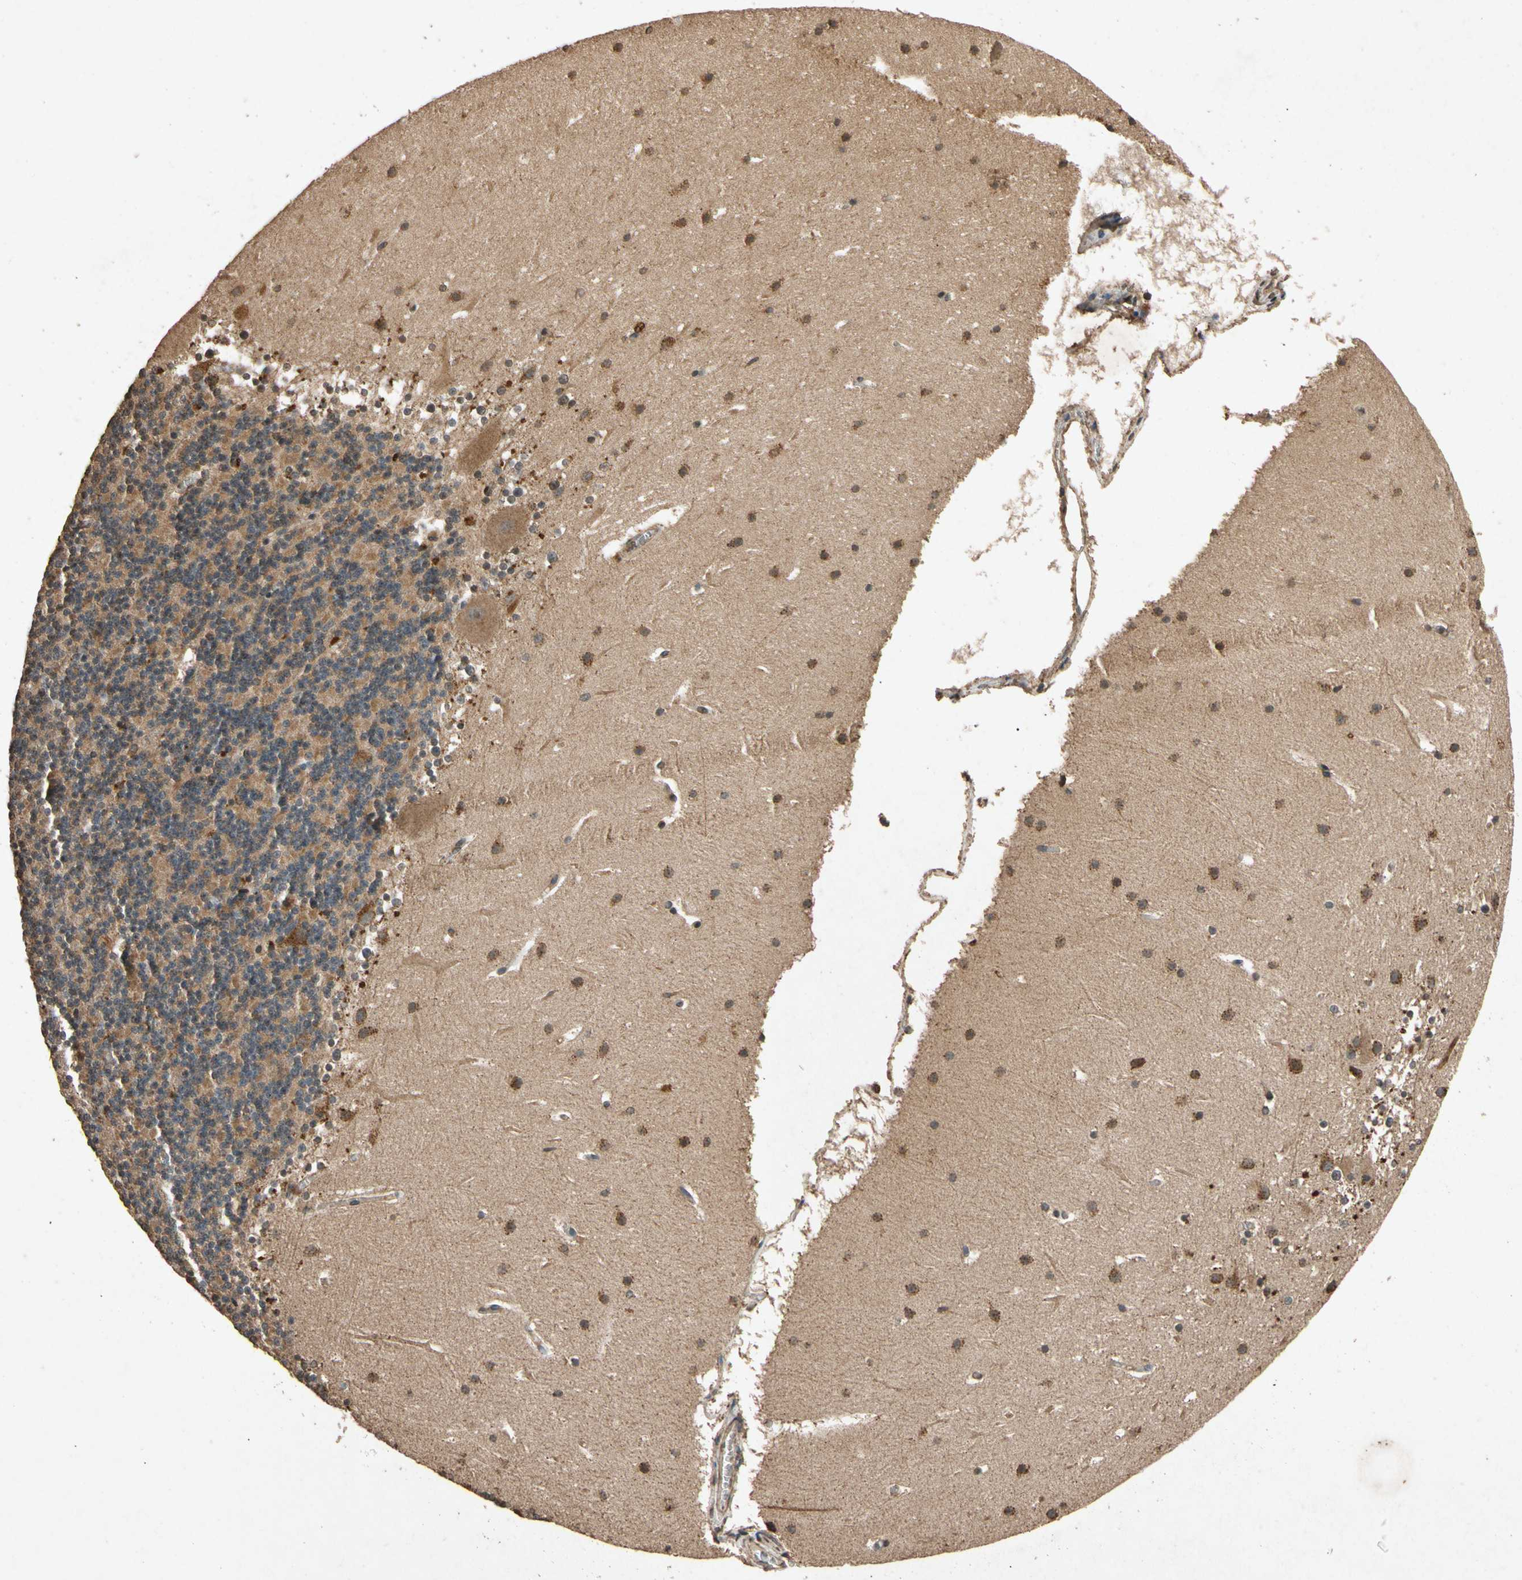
{"staining": {"intensity": "moderate", "quantity": ">75%", "location": "cytoplasmic/membranous"}, "tissue": "cerebellum", "cell_type": "Cells in granular layer", "image_type": "normal", "snomed": [{"axis": "morphology", "description": "Normal tissue, NOS"}, {"axis": "topography", "description": "Cerebellum"}], "caption": "High-magnification brightfield microscopy of unremarkable cerebellum stained with DAB (3,3'-diaminobenzidine) (brown) and counterstained with hematoxylin (blue). cells in granular layer exhibit moderate cytoplasmic/membranous positivity is identified in about>75% of cells. (Stains: DAB in brown, nuclei in blue, Microscopy: brightfield microscopy at high magnification).", "gene": "TXN2", "patient": {"sex": "female", "age": 19}}